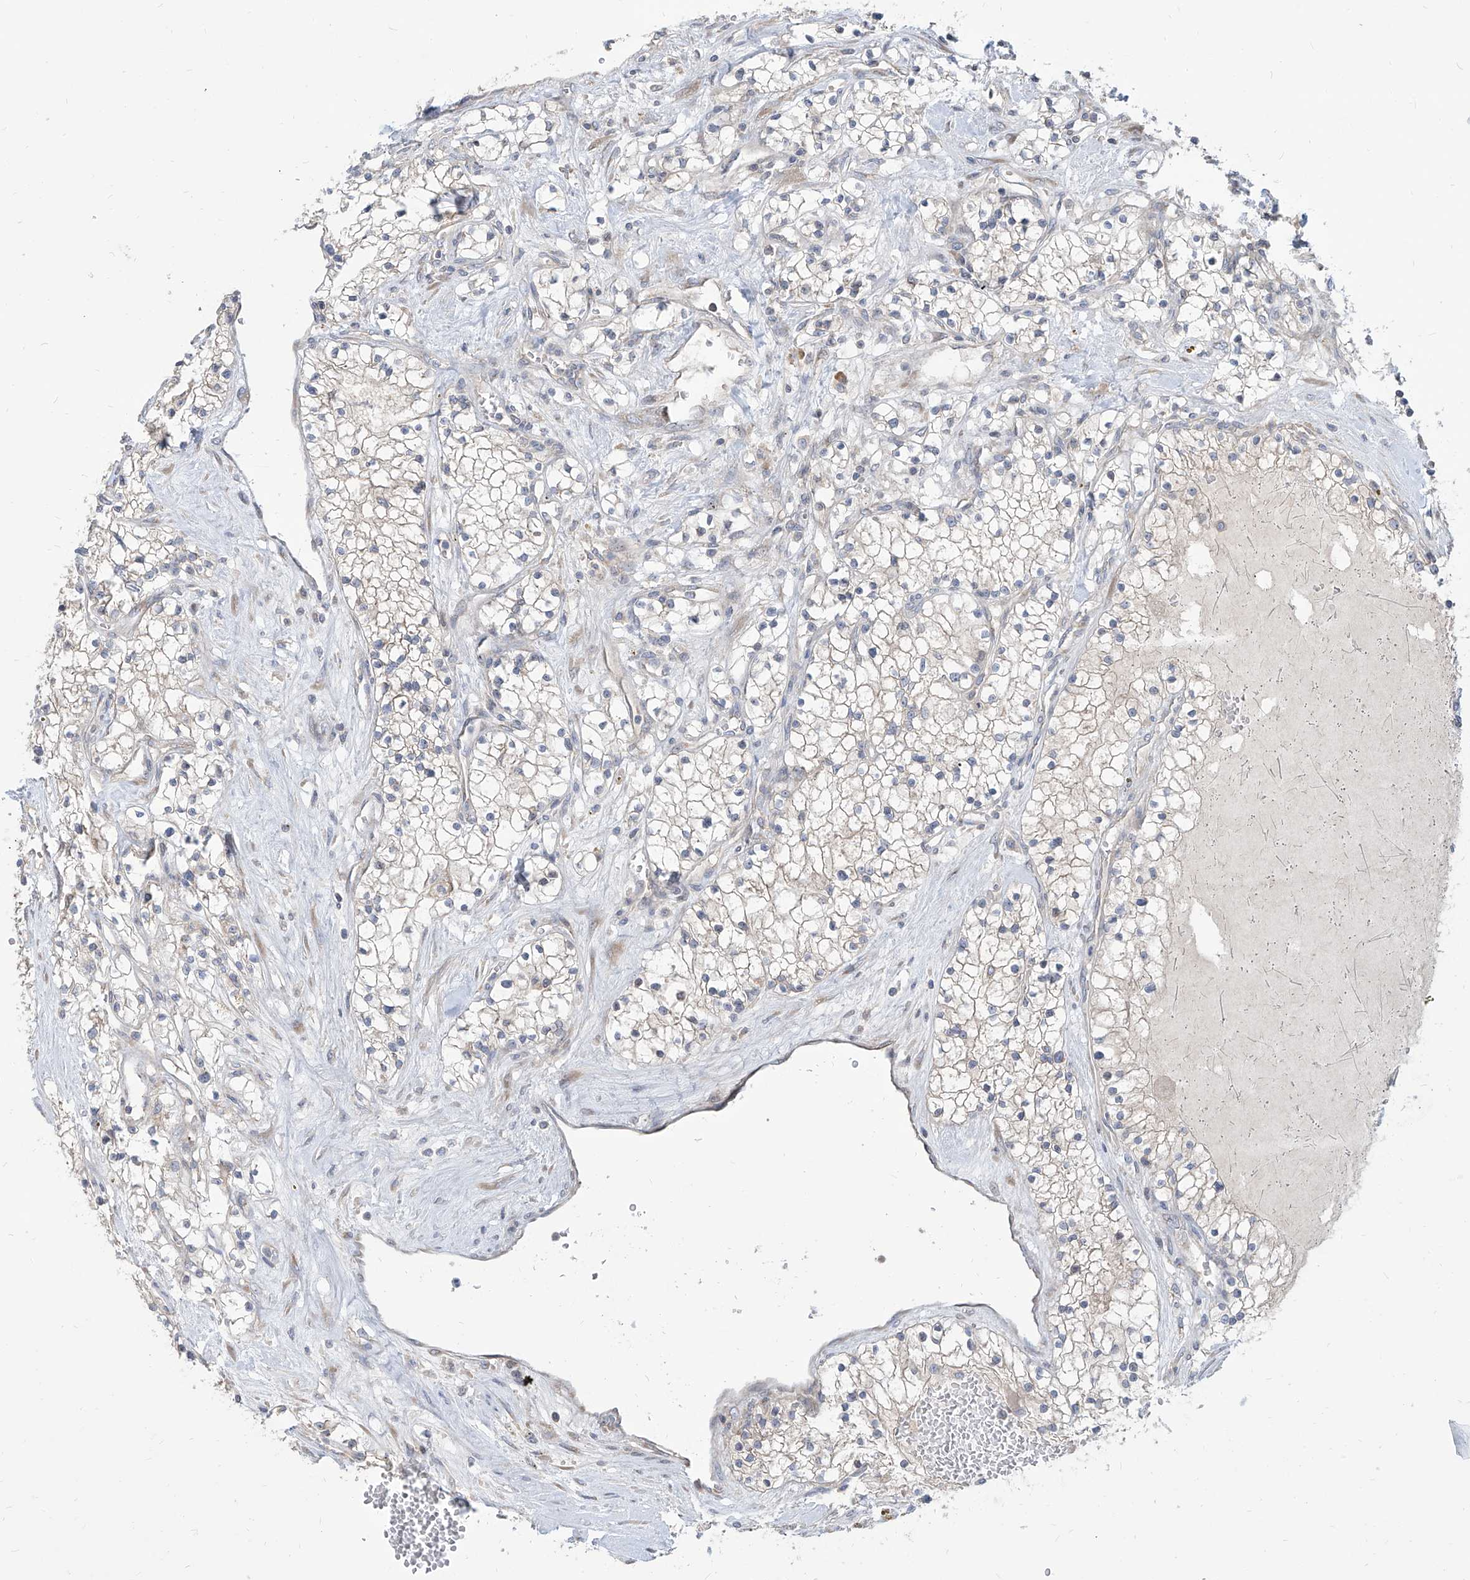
{"staining": {"intensity": "negative", "quantity": "none", "location": "none"}, "tissue": "renal cancer", "cell_type": "Tumor cells", "image_type": "cancer", "snomed": [{"axis": "morphology", "description": "Normal tissue, NOS"}, {"axis": "morphology", "description": "Adenocarcinoma, NOS"}, {"axis": "topography", "description": "Kidney"}], "caption": "IHC of renal adenocarcinoma exhibits no positivity in tumor cells. Brightfield microscopy of IHC stained with DAB (3,3'-diaminobenzidine) (brown) and hematoxylin (blue), captured at high magnification.", "gene": "FAM83B", "patient": {"sex": "male", "age": 68}}